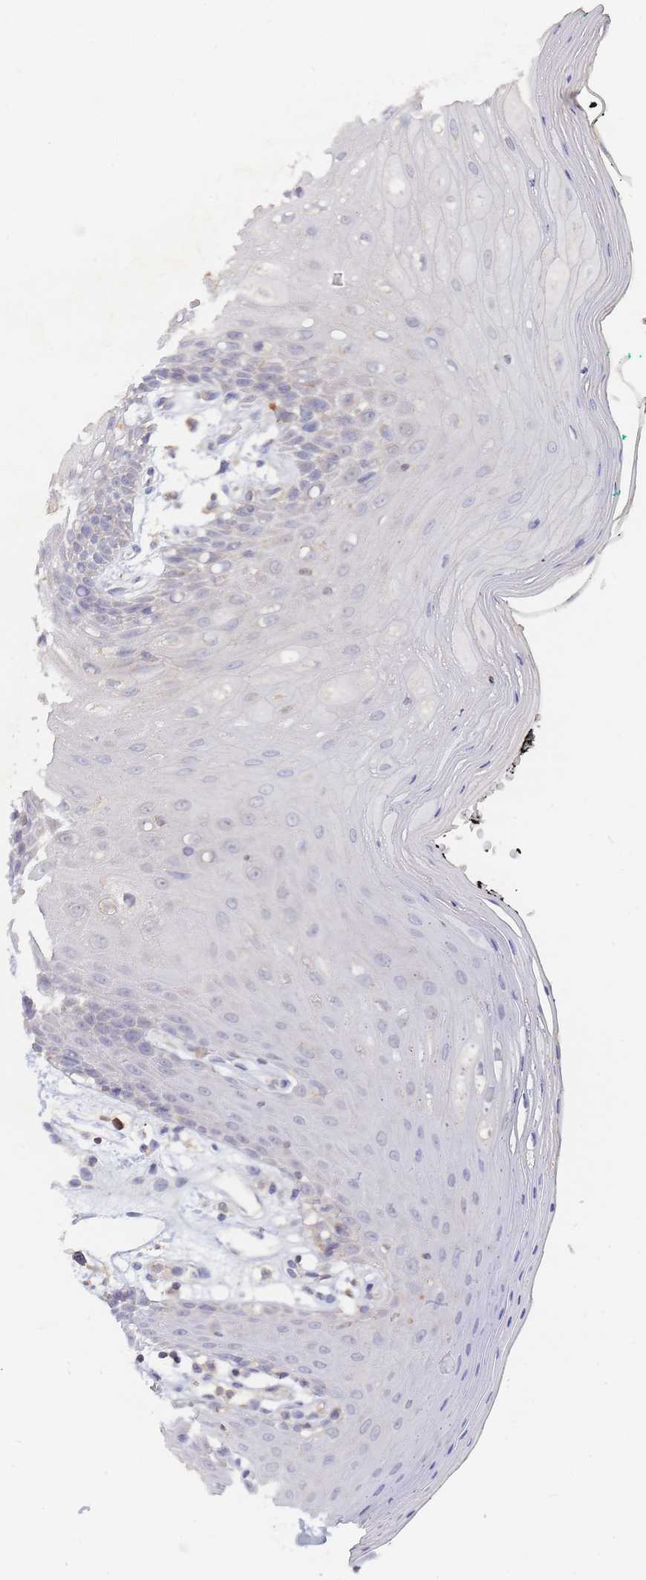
{"staining": {"intensity": "weak", "quantity": "<25%", "location": "cytoplasmic/membranous"}, "tissue": "oral mucosa", "cell_type": "Squamous epithelial cells", "image_type": "normal", "snomed": [{"axis": "morphology", "description": "Normal tissue, NOS"}, {"axis": "topography", "description": "Oral tissue"}, {"axis": "topography", "description": "Tounge, NOS"}], "caption": "DAB (3,3'-diaminobenzidine) immunohistochemical staining of benign human oral mucosa reveals no significant positivity in squamous epithelial cells. (Brightfield microscopy of DAB immunohistochemistry at high magnification).", "gene": "PPP6C", "patient": {"sex": "female", "age": 59}}